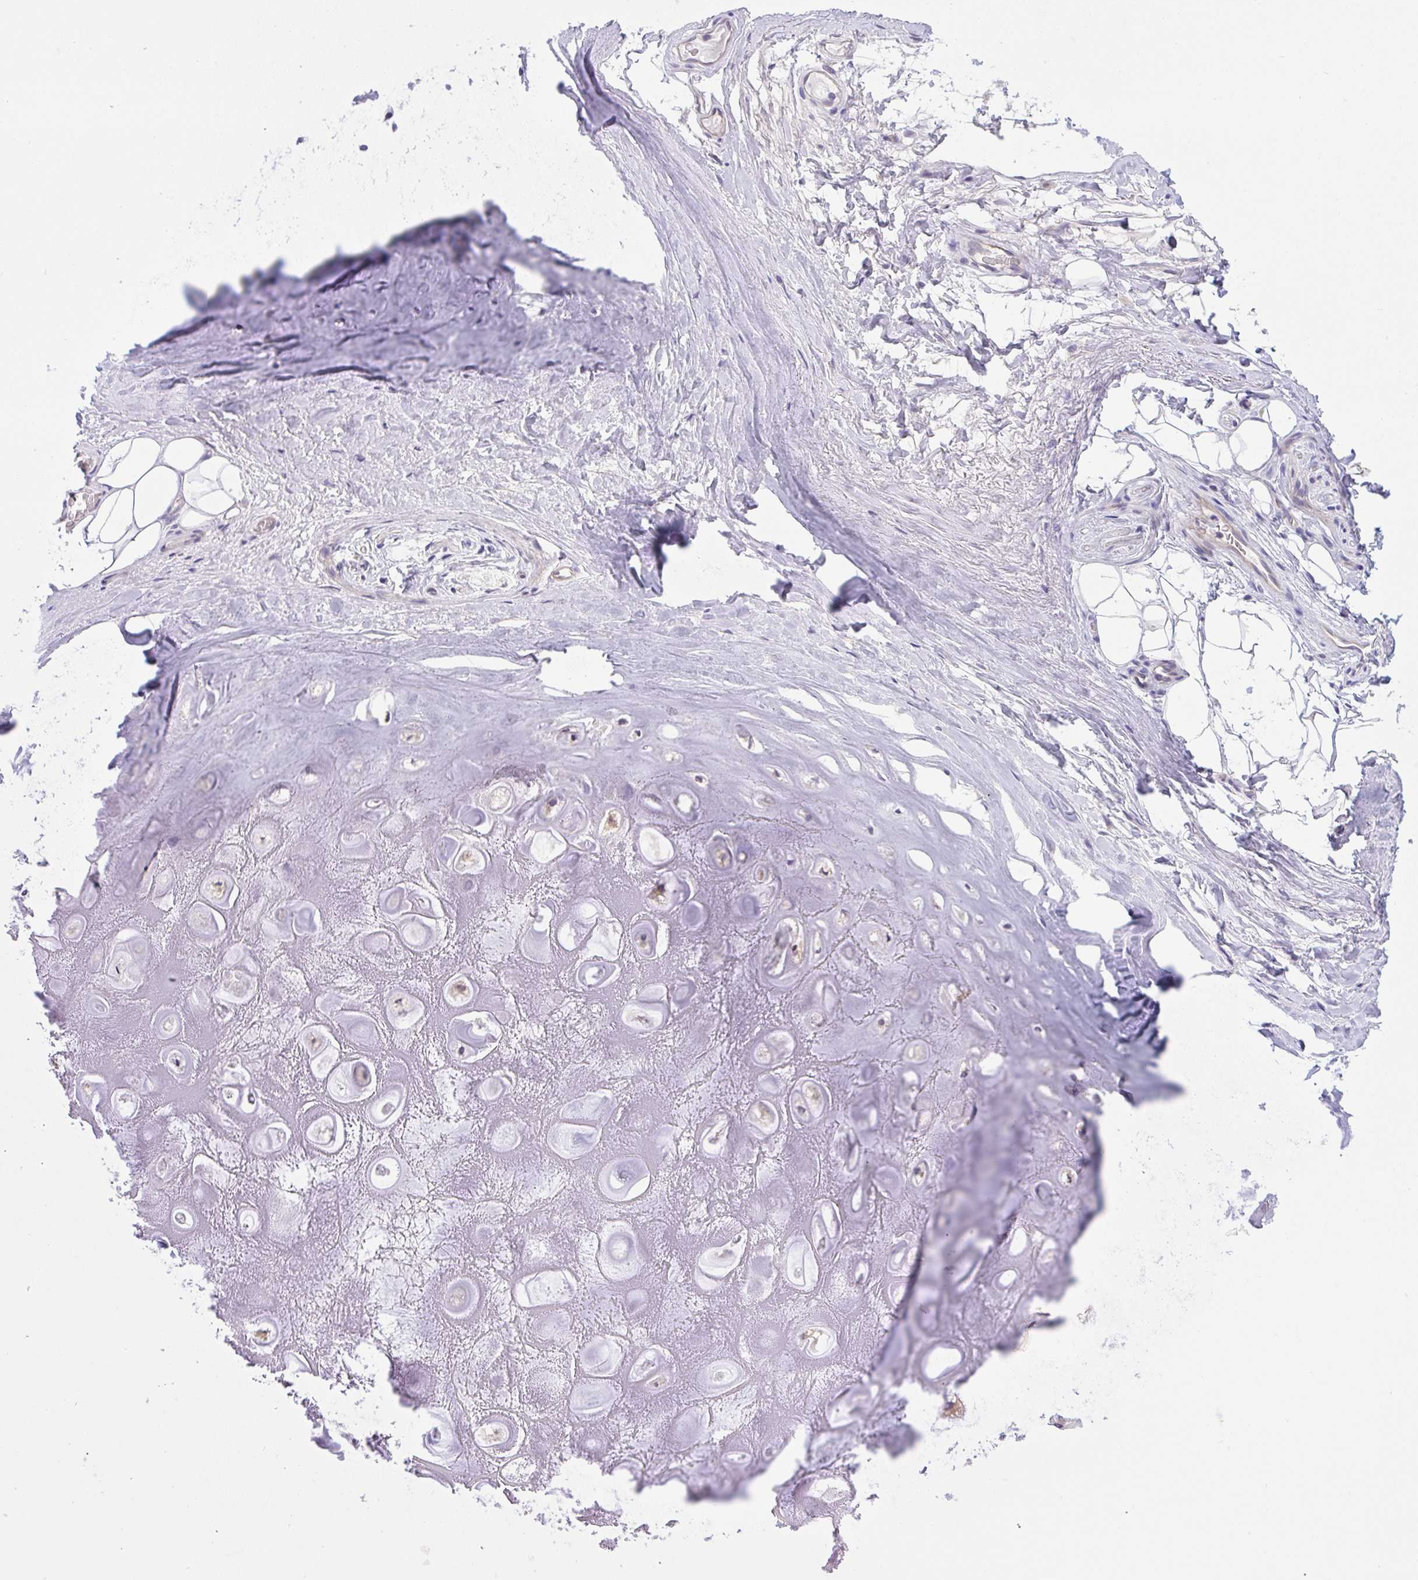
{"staining": {"intensity": "negative", "quantity": "none", "location": "none"}, "tissue": "adipose tissue", "cell_type": "Adipocytes", "image_type": "normal", "snomed": [{"axis": "morphology", "description": "Normal tissue, NOS"}, {"axis": "topography", "description": "Lymph node"}, {"axis": "topography", "description": "Cartilage tissue"}, {"axis": "topography", "description": "Nasopharynx"}], "caption": "Immunohistochemistry micrograph of normal human adipose tissue stained for a protein (brown), which demonstrates no staining in adipocytes. (Brightfield microscopy of DAB immunohistochemistry at high magnification).", "gene": "HOXD12", "patient": {"sex": "male", "age": 63}}